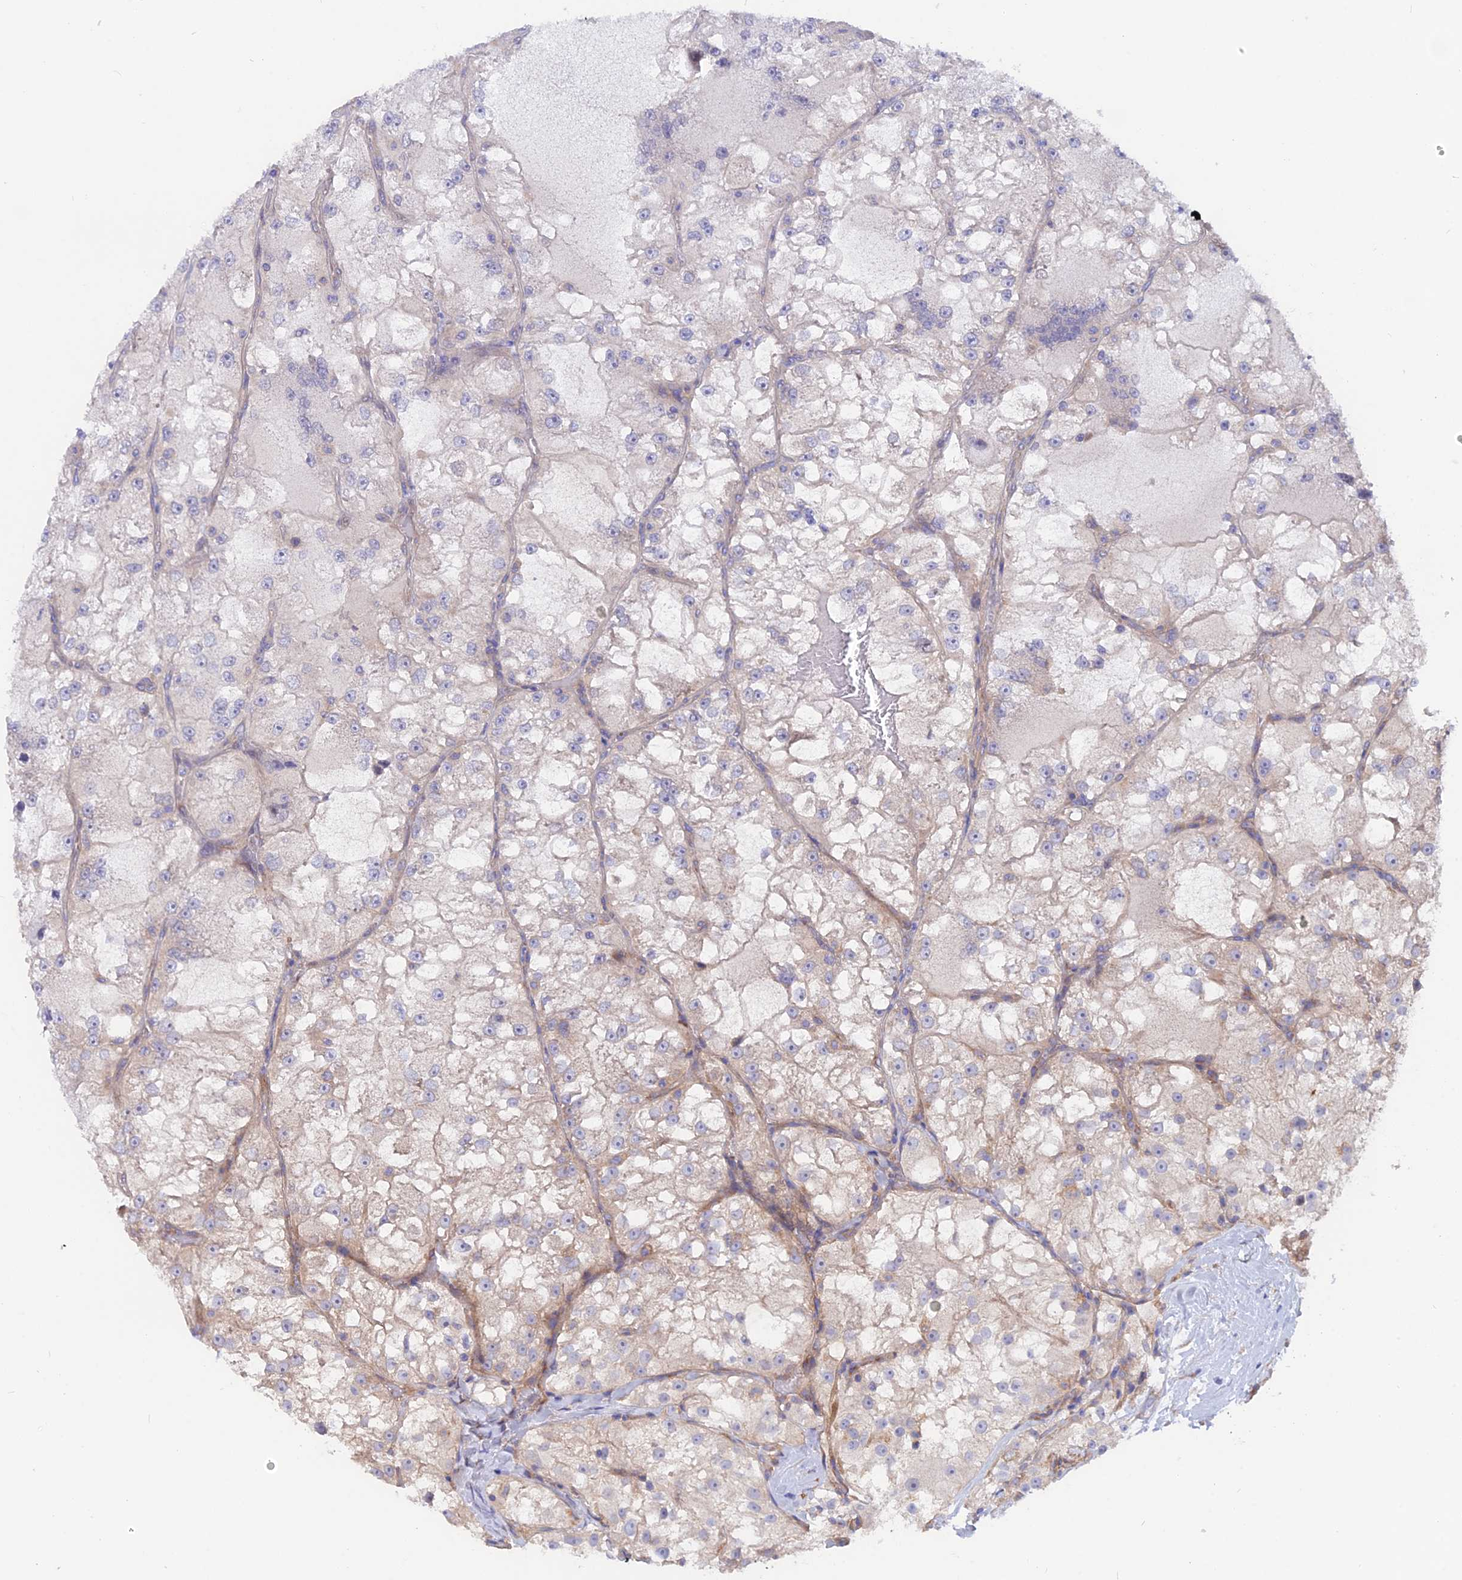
{"staining": {"intensity": "negative", "quantity": "none", "location": "none"}, "tissue": "renal cancer", "cell_type": "Tumor cells", "image_type": "cancer", "snomed": [{"axis": "morphology", "description": "Adenocarcinoma, NOS"}, {"axis": "topography", "description": "Kidney"}], "caption": "Tumor cells are negative for protein expression in human renal adenocarcinoma. The staining was performed using DAB (3,3'-diaminobenzidine) to visualize the protein expression in brown, while the nuclei were stained in blue with hematoxylin (Magnification: 20x).", "gene": "HYCC1", "patient": {"sex": "female", "age": 72}}